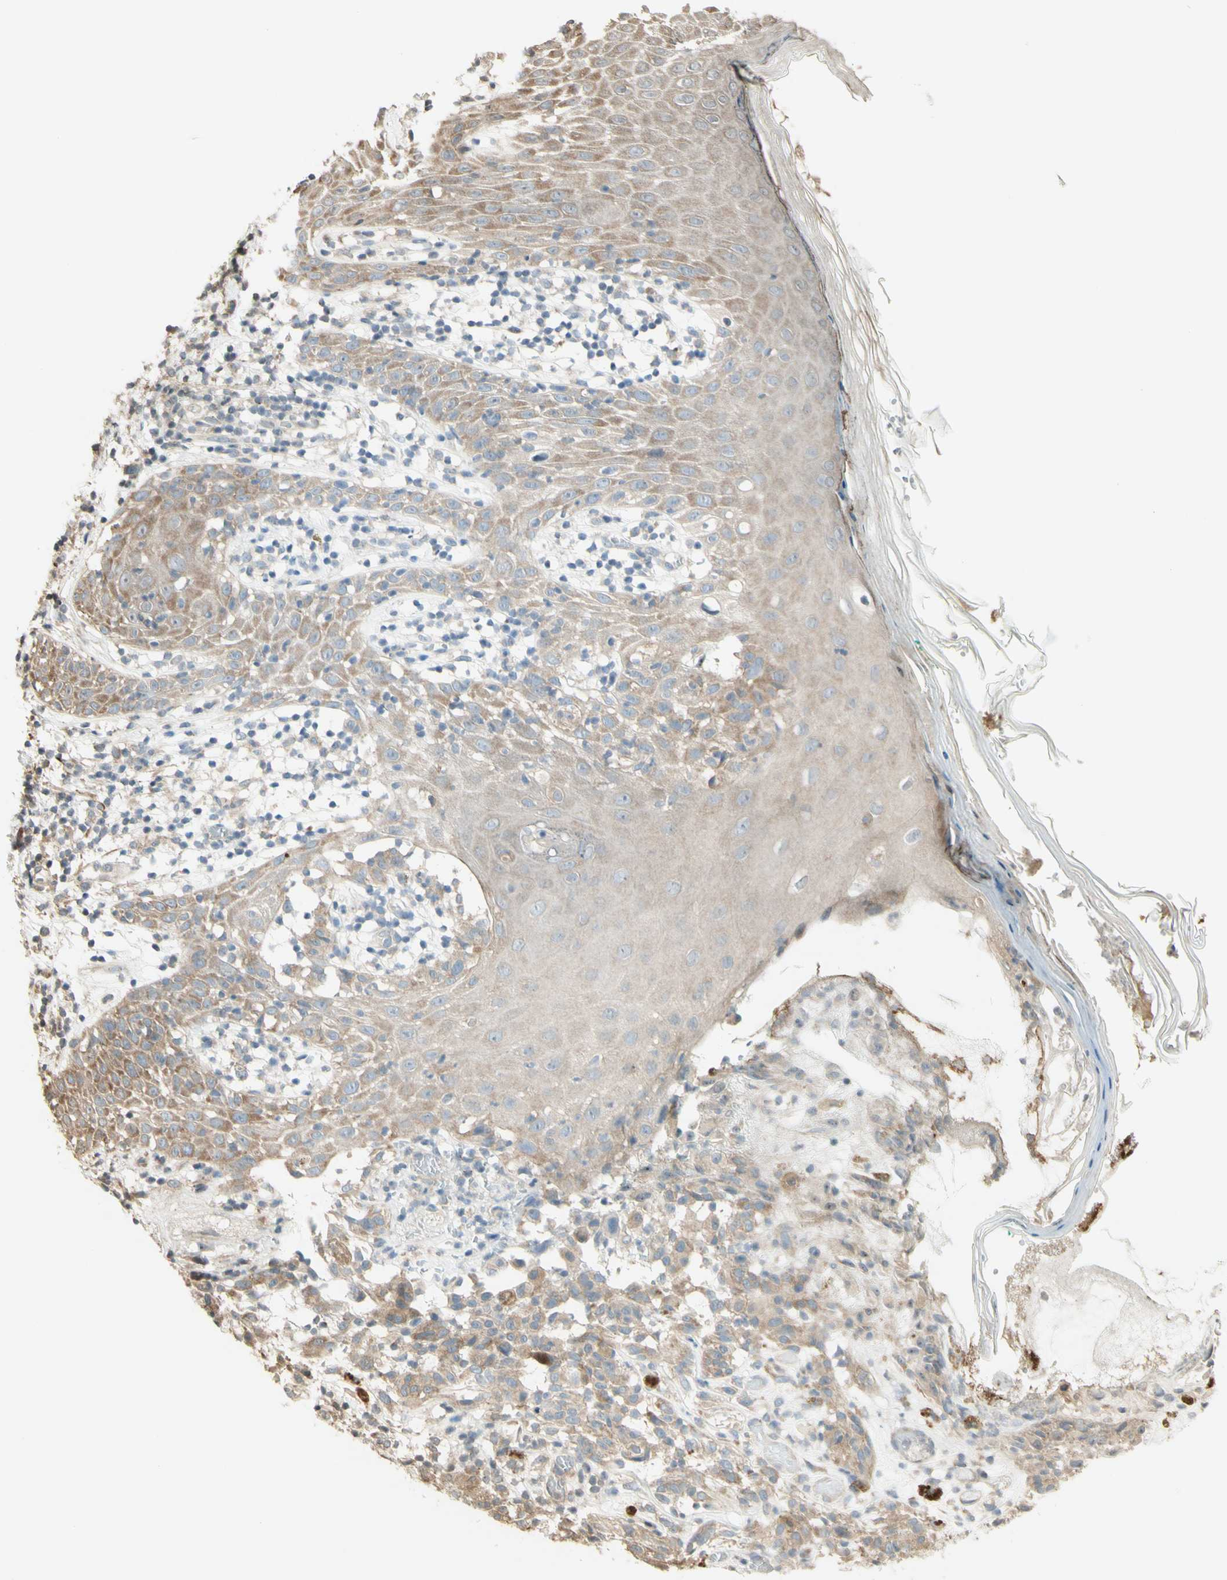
{"staining": {"intensity": "moderate", "quantity": "<25%", "location": "cytoplasmic/membranous"}, "tissue": "melanoma", "cell_type": "Tumor cells", "image_type": "cancer", "snomed": [{"axis": "morphology", "description": "Malignant melanoma, NOS"}, {"axis": "topography", "description": "Skin"}], "caption": "Protein staining of malignant melanoma tissue exhibits moderate cytoplasmic/membranous staining in about <25% of tumor cells.", "gene": "ETF1", "patient": {"sex": "female", "age": 46}}